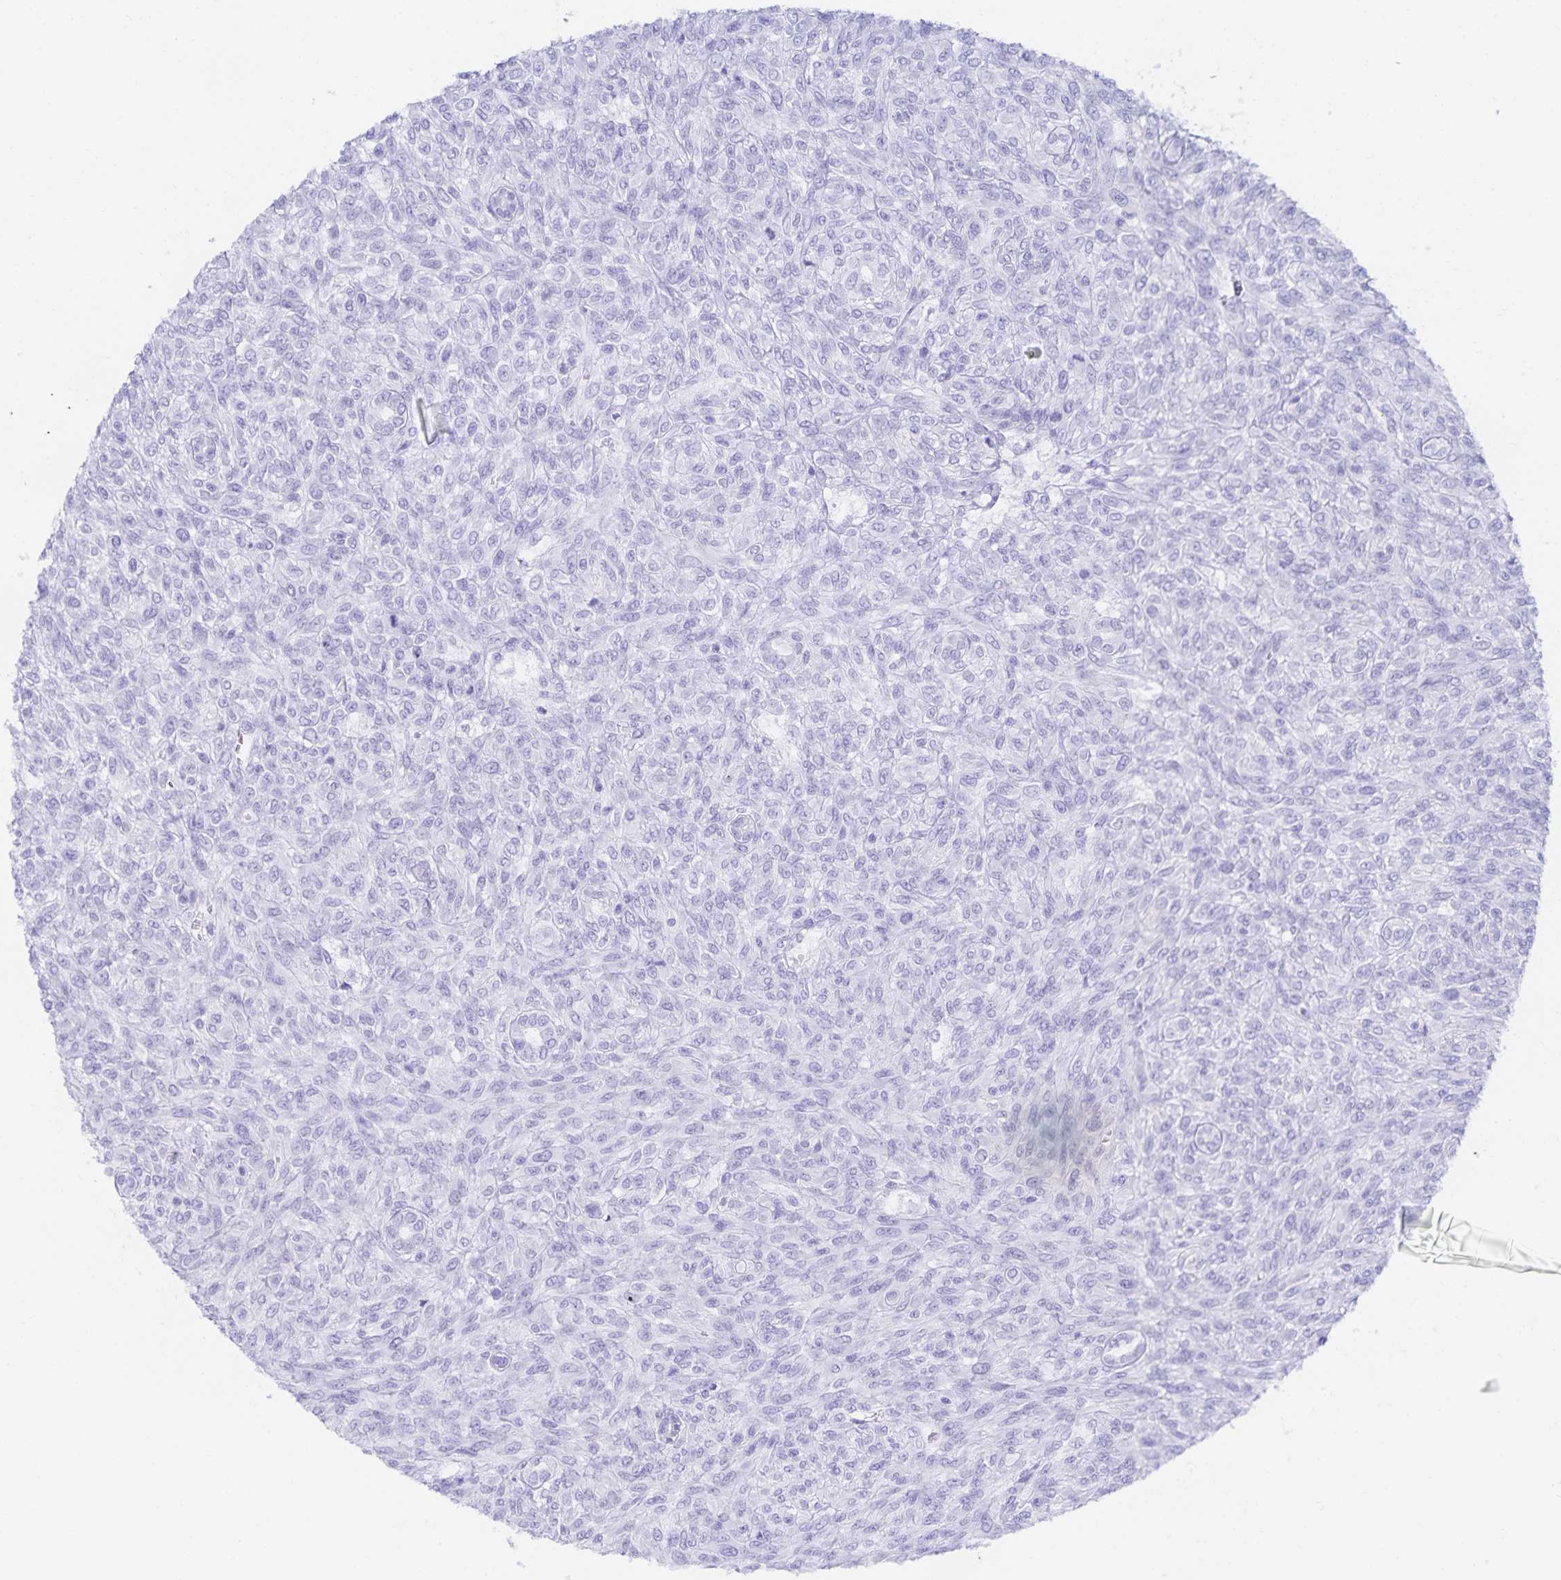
{"staining": {"intensity": "negative", "quantity": "none", "location": "none"}, "tissue": "renal cancer", "cell_type": "Tumor cells", "image_type": "cancer", "snomed": [{"axis": "morphology", "description": "Adenocarcinoma, NOS"}, {"axis": "topography", "description": "Kidney"}], "caption": "An immunohistochemistry image of renal adenocarcinoma is shown. There is no staining in tumor cells of renal adenocarcinoma.", "gene": "SNTN", "patient": {"sex": "male", "age": 58}}